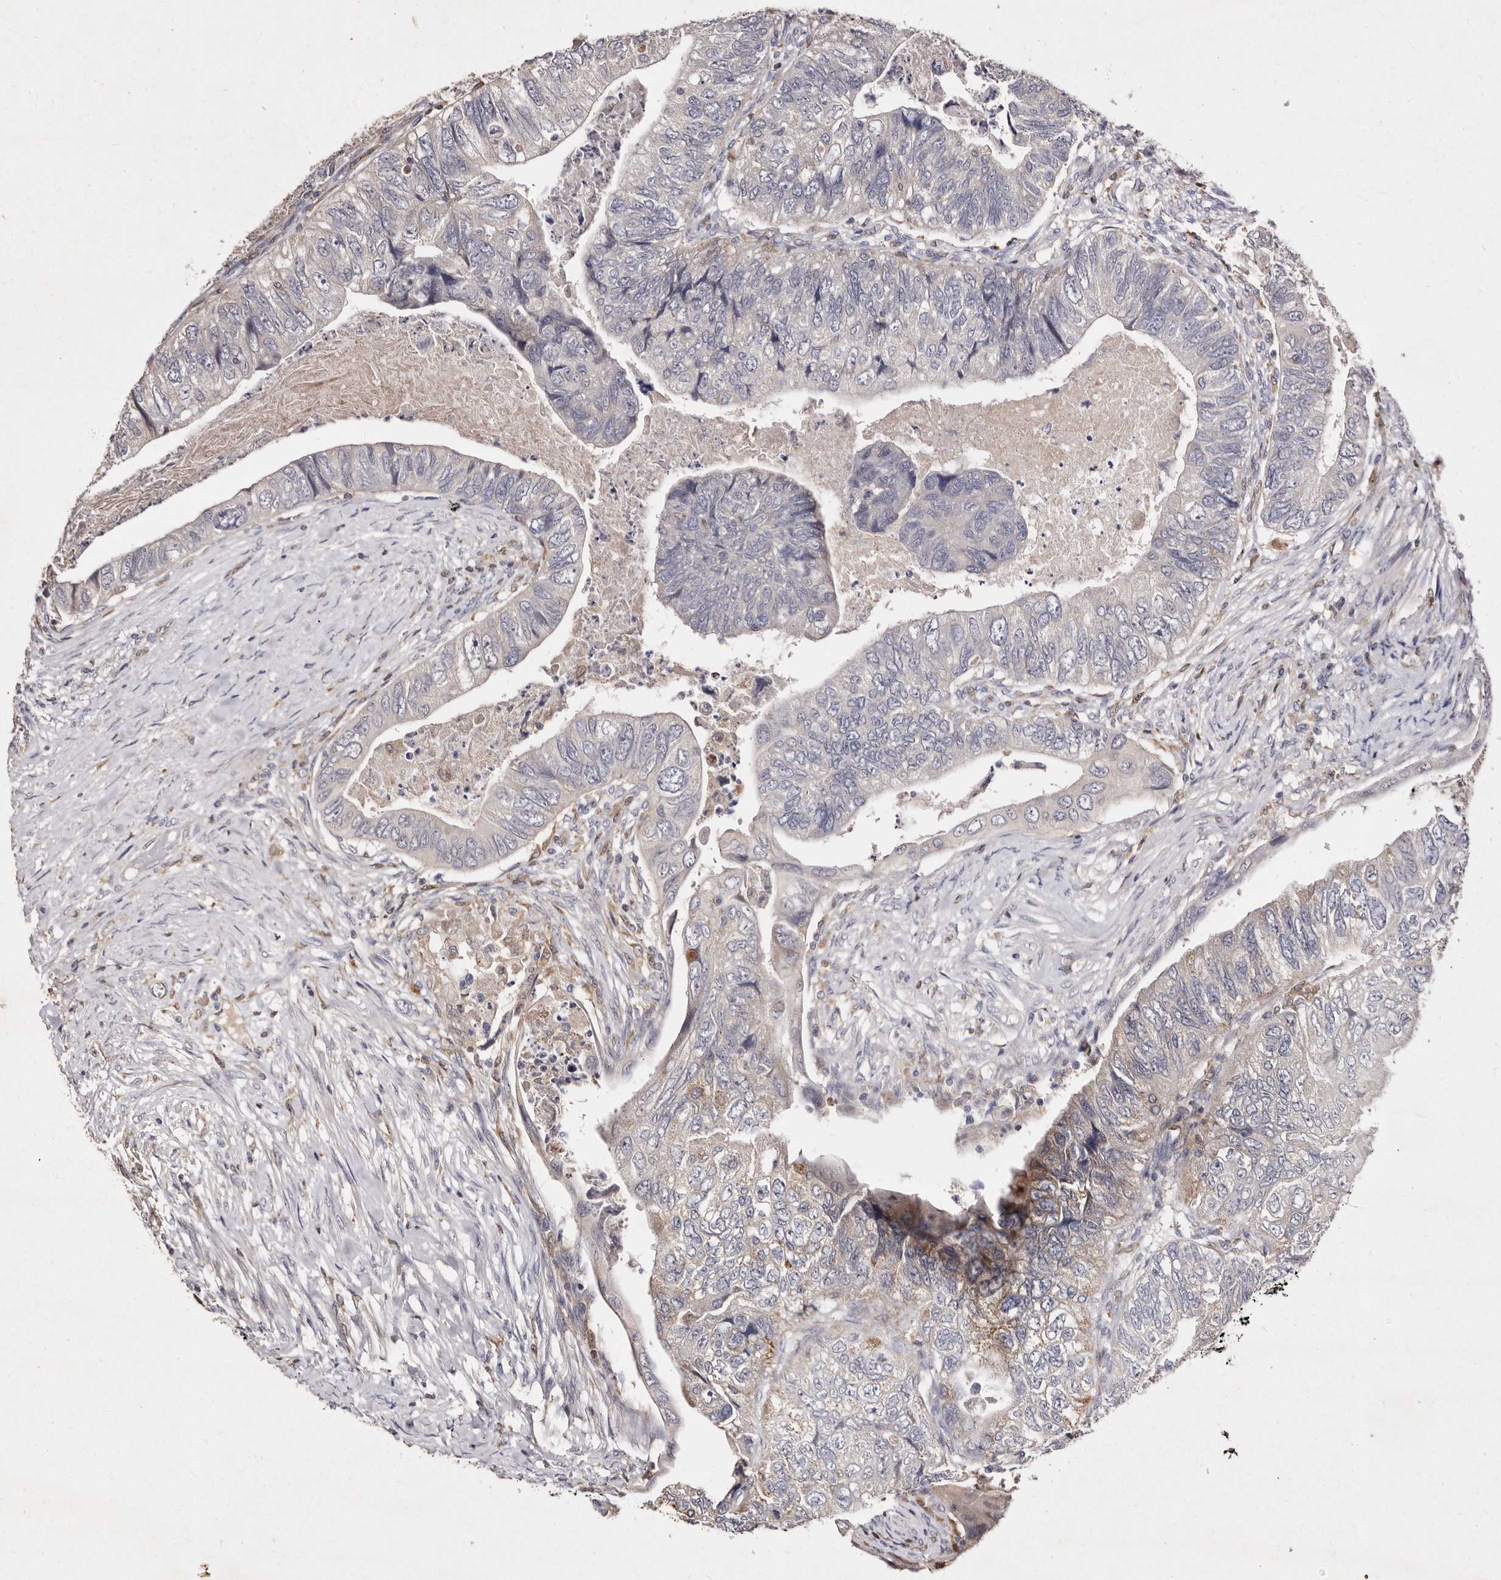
{"staining": {"intensity": "moderate", "quantity": "<25%", "location": "cytoplasmic/membranous"}, "tissue": "colorectal cancer", "cell_type": "Tumor cells", "image_type": "cancer", "snomed": [{"axis": "morphology", "description": "Adenocarcinoma, NOS"}, {"axis": "topography", "description": "Rectum"}], "caption": "This histopathology image demonstrates immunohistochemistry (IHC) staining of human colorectal cancer (adenocarcinoma), with low moderate cytoplasmic/membranous expression in approximately <25% of tumor cells.", "gene": "GIMAP4", "patient": {"sex": "male", "age": 63}}